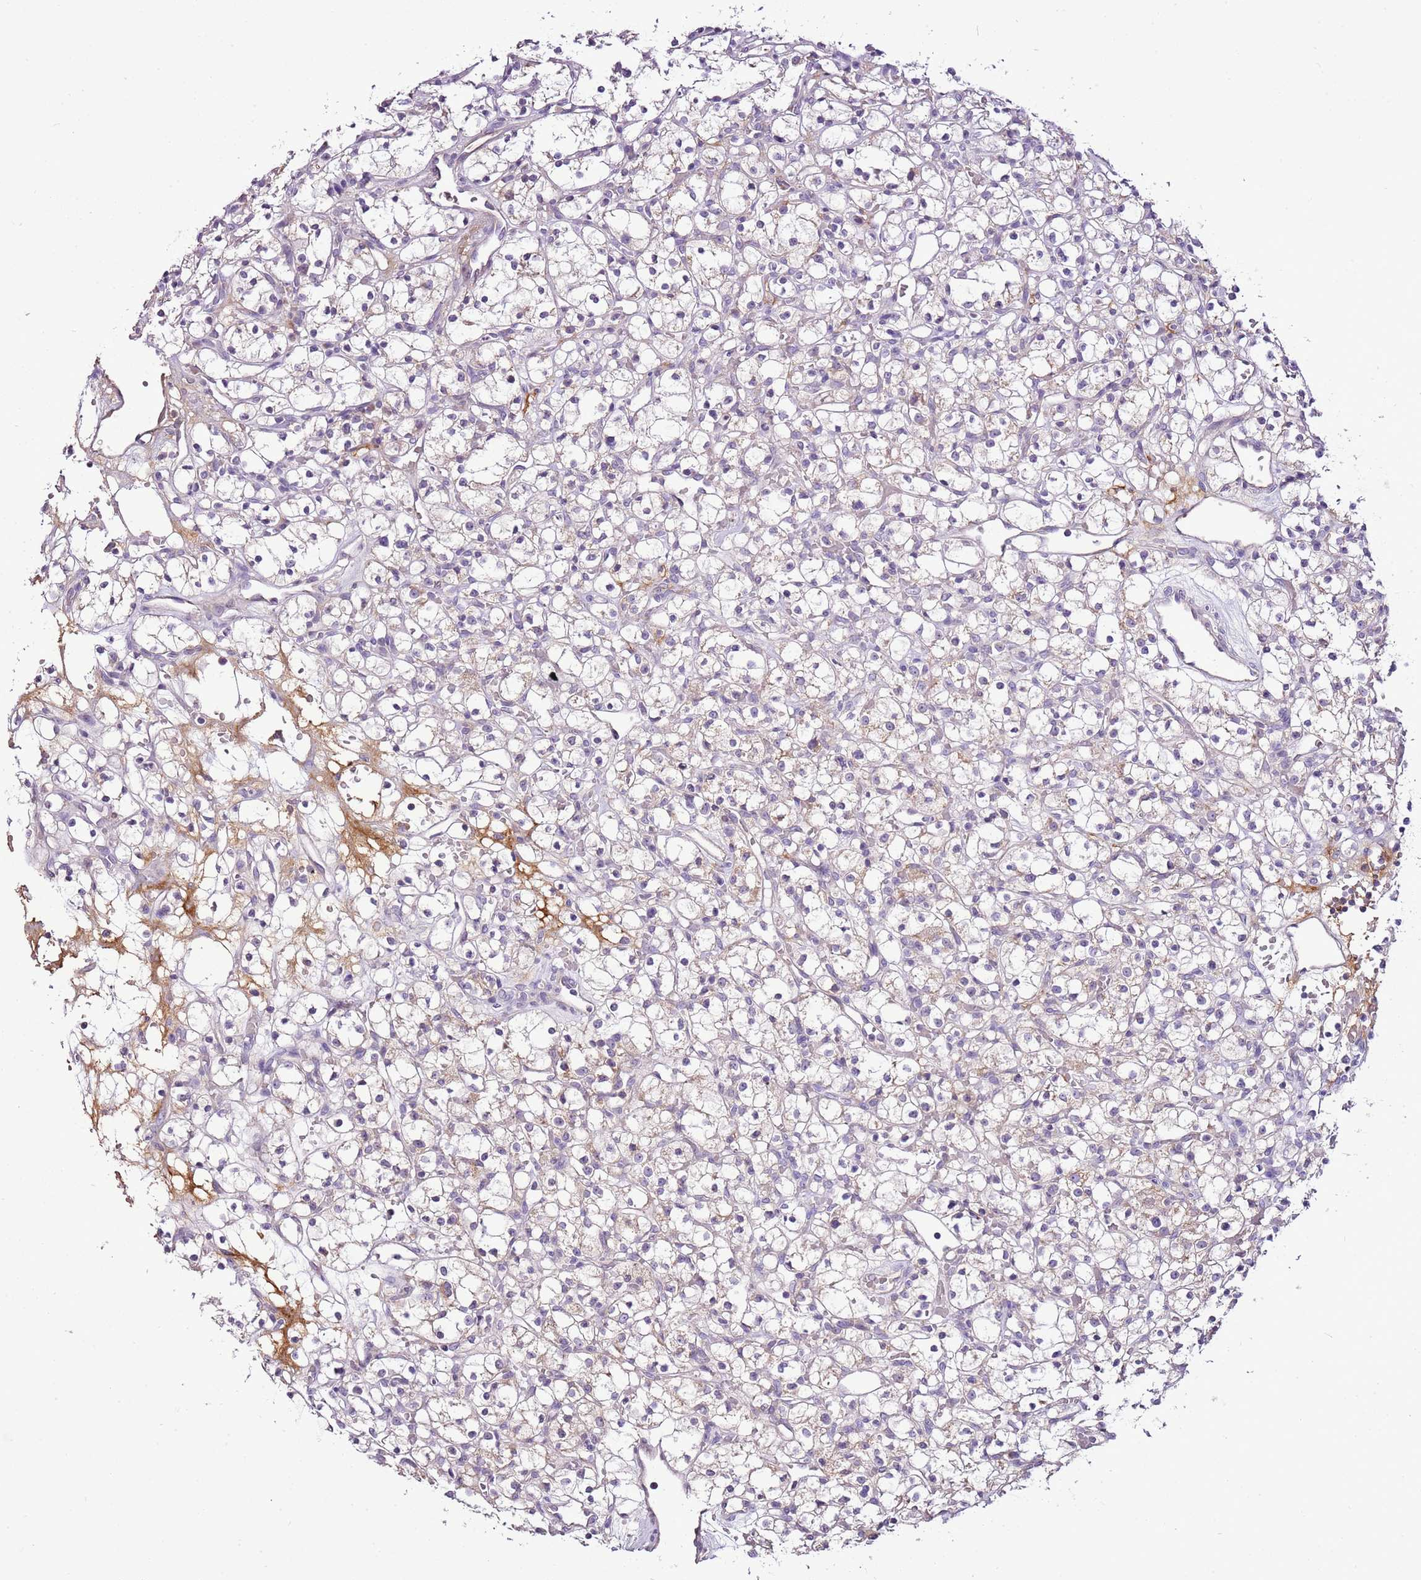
{"staining": {"intensity": "negative", "quantity": "none", "location": "none"}, "tissue": "renal cancer", "cell_type": "Tumor cells", "image_type": "cancer", "snomed": [{"axis": "morphology", "description": "Adenocarcinoma, NOS"}, {"axis": "topography", "description": "Kidney"}], "caption": "Tumor cells are negative for protein expression in human renal cancer.", "gene": "CMKLR1", "patient": {"sex": "female", "age": 59}}